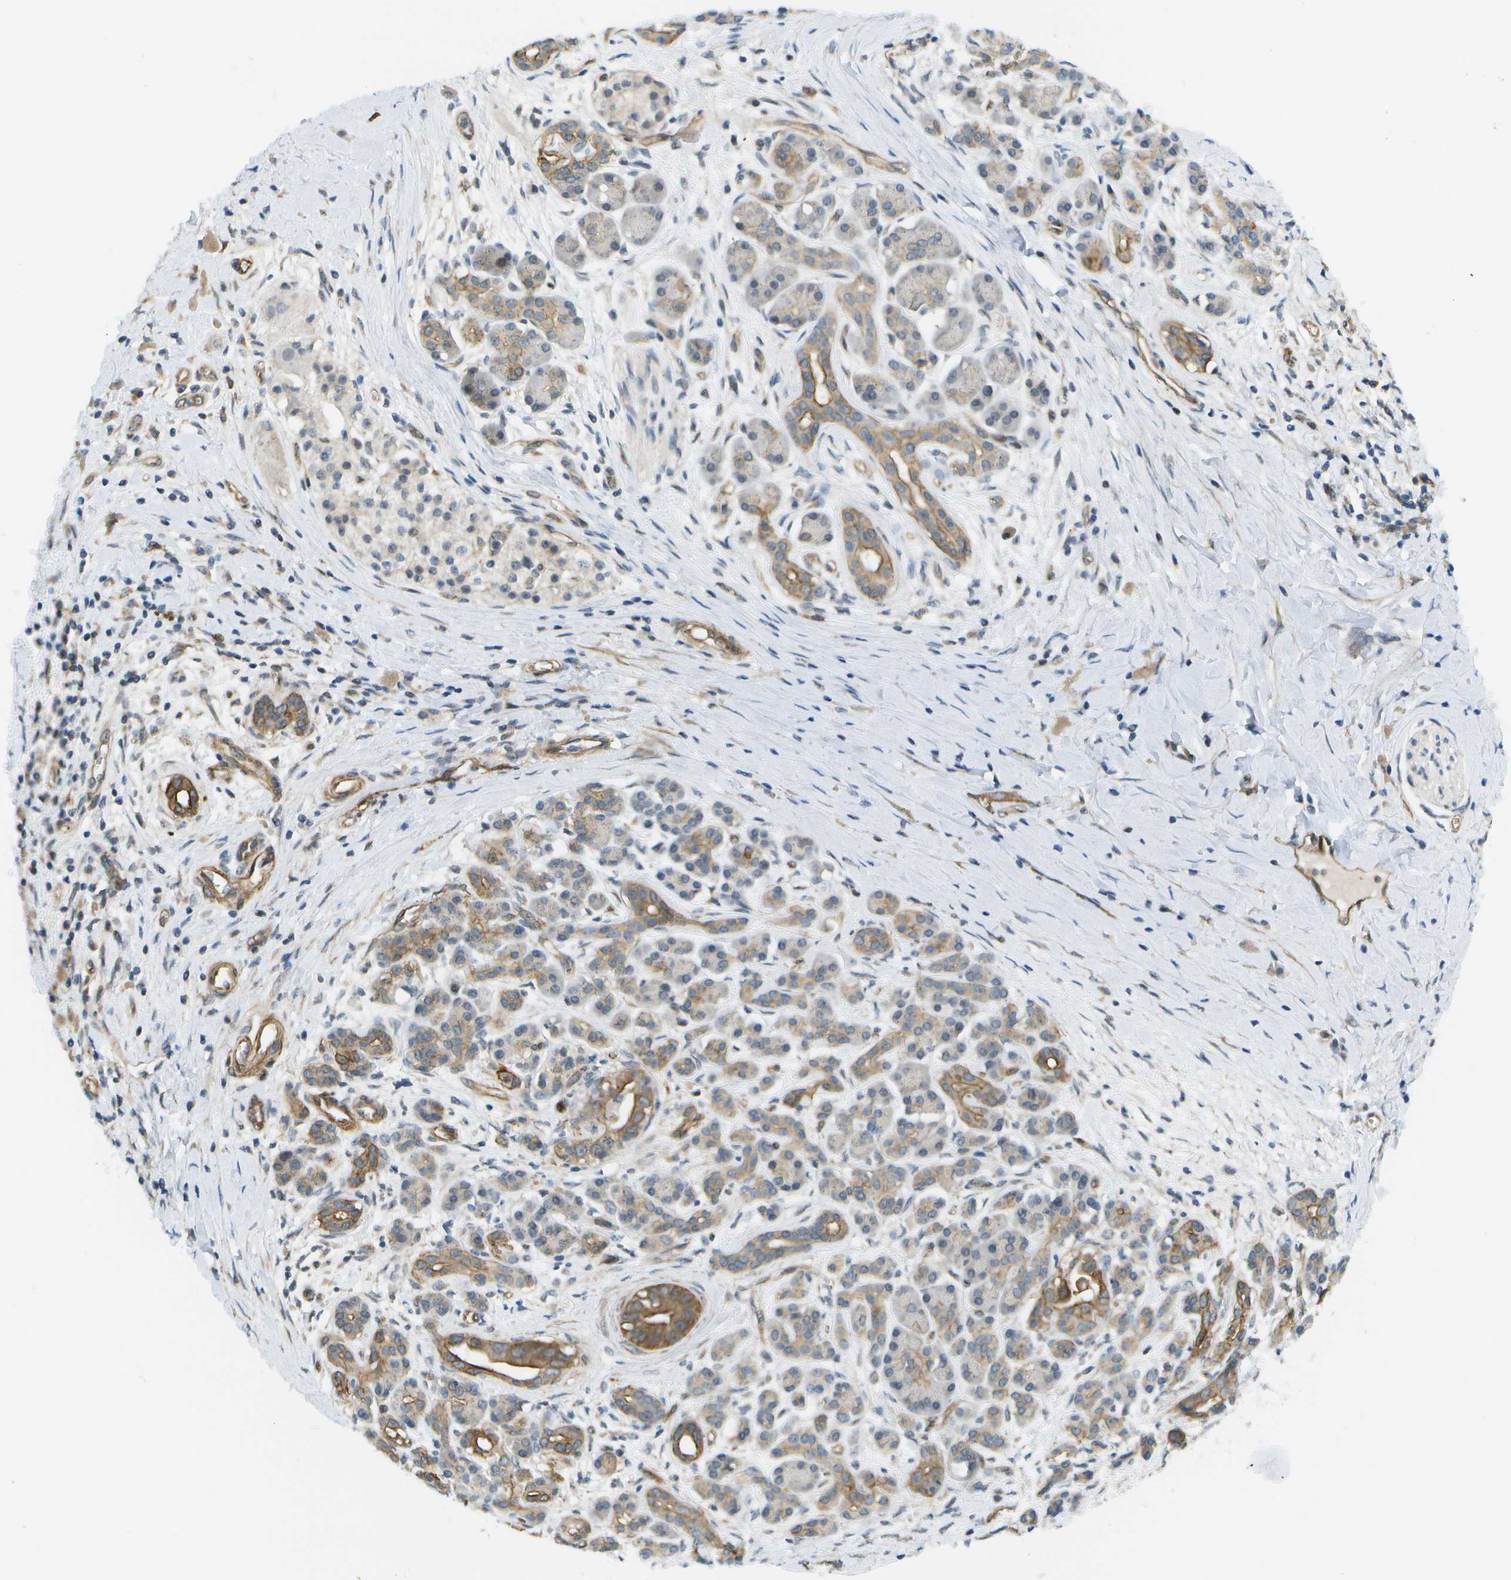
{"staining": {"intensity": "moderate", "quantity": ">75%", "location": "cytoplasmic/membranous"}, "tissue": "pancreatic cancer", "cell_type": "Tumor cells", "image_type": "cancer", "snomed": [{"axis": "morphology", "description": "Adenocarcinoma, NOS"}, {"axis": "topography", "description": "Pancreas"}], "caption": "Pancreatic cancer was stained to show a protein in brown. There is medium levels of moderate cytoplasmic/membranous staining in approximately >75% of tumor cells.", "gene": "KIAA0040", "patient": {"sex": "male", "age": 55}}